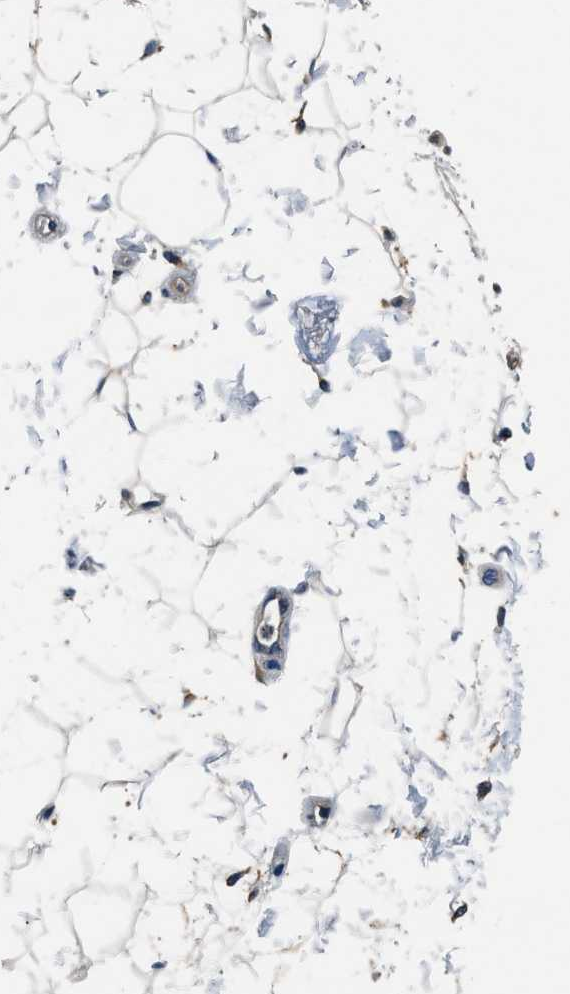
{"staining": {"intensity": "weak", "quantity": ">75%", "location": "cytoplasmic/membranous"}, "tissue": "breast", "cell_type": "Adipocytes", "image_type": "normal", "snomed": [{"axis": "morphology", "description": "Normal tissue, NOS"}, {"axis": "topography", "description": "Breast"}], "caption": "Immunohistochemical staining of unremarkable breast displays >75% levels of weak cytoplasmic/membranous protein expression in about >75% of adipocytes.", "gene": "EEA1", "patient": {"sex": "female", "age": 22}}